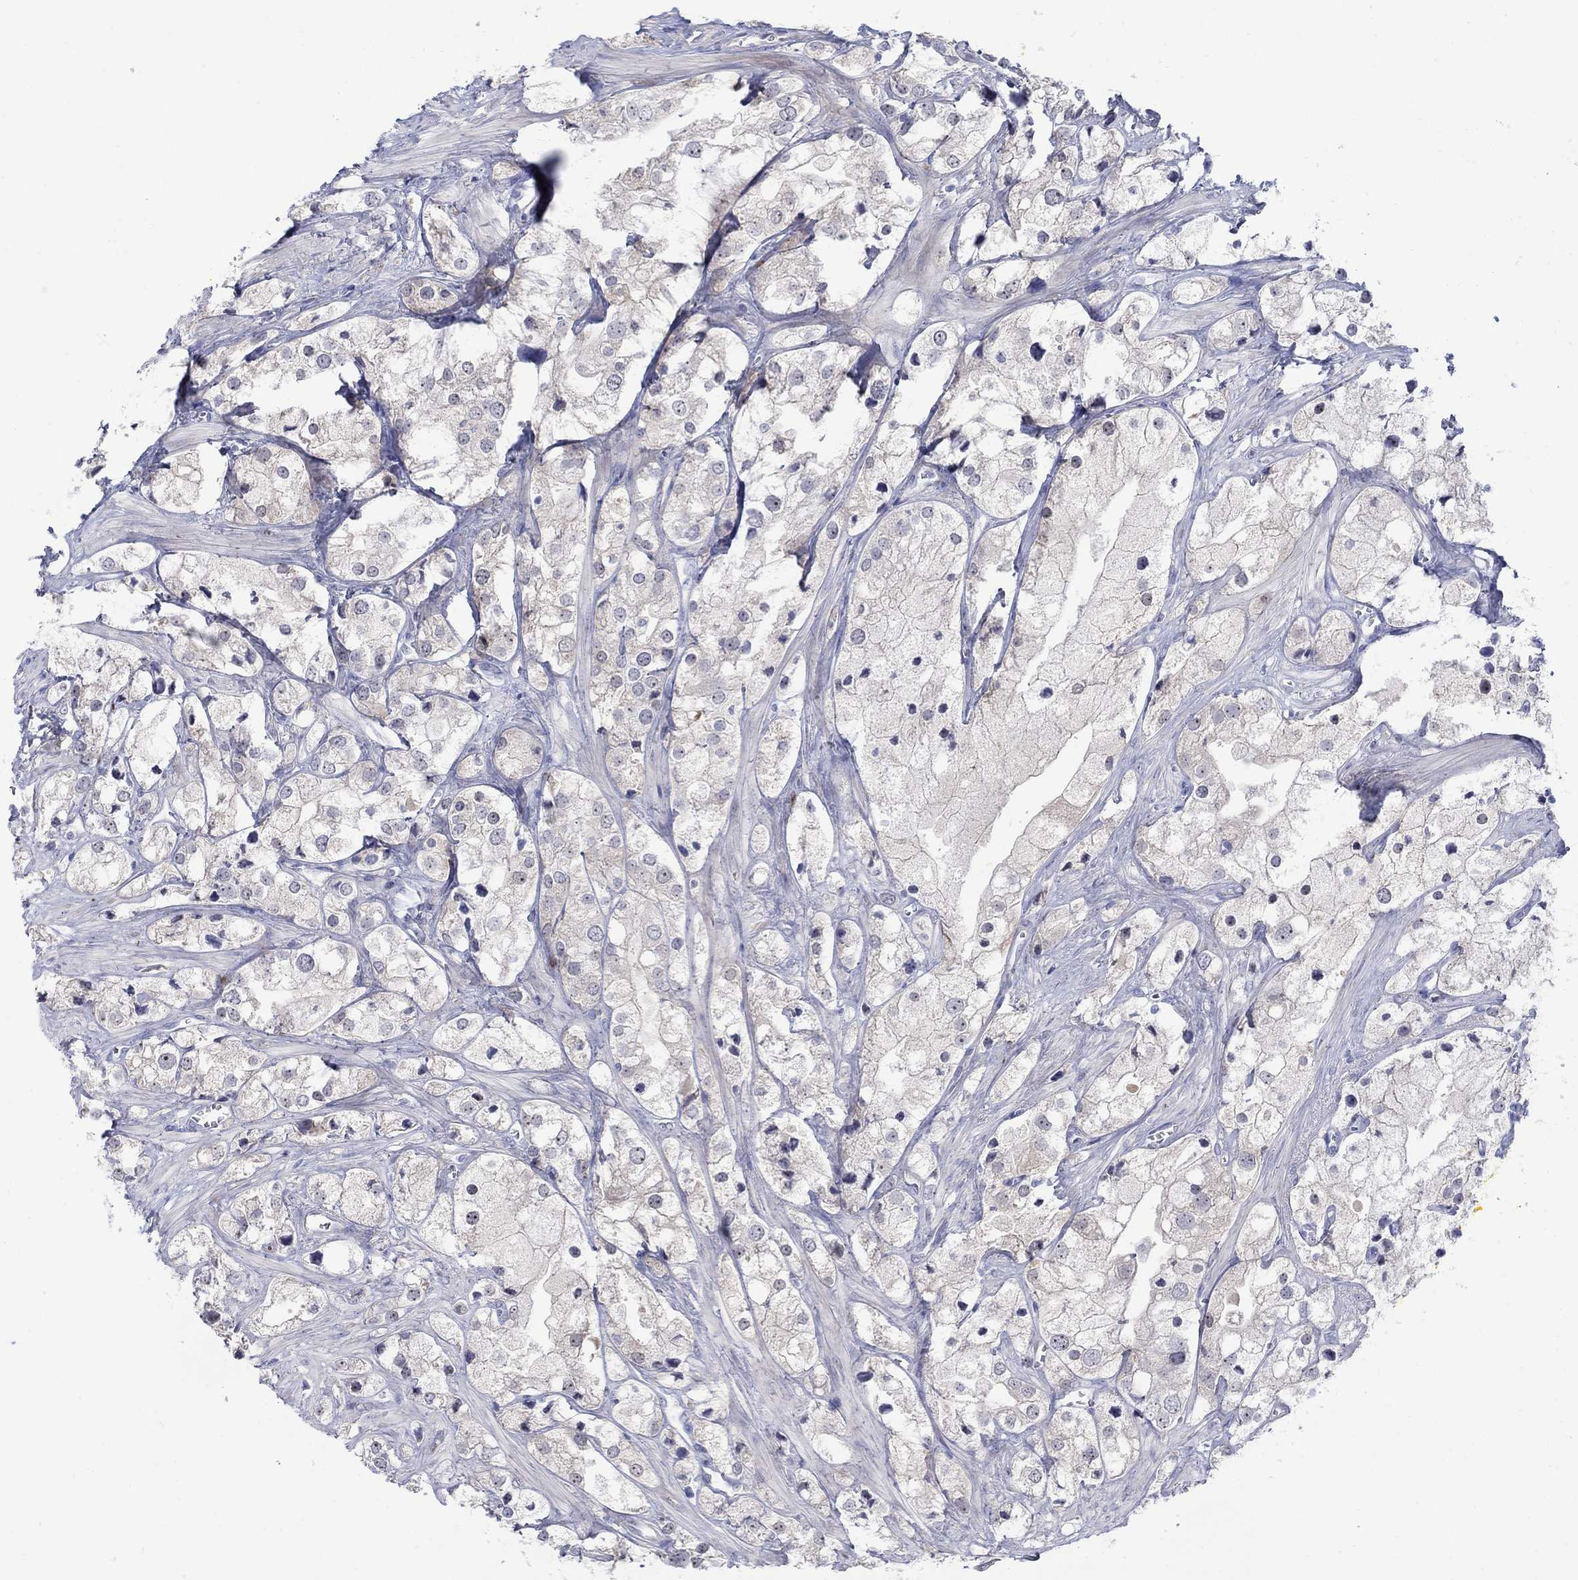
{"staining": {"intensity": "negative", "quantity": "none", "location": "none"}, "tissue": "prostate cancer", "cell_type": "Tumor cells", "image_type": "cancer", "snomed": [{"axis": "morphology", "description": "Adenocarcinoma, NOS"}, {"axis": "topography", "description": "Prostate and seminal vesicle, NOS"}, {"axis": "topography", "description": "Prostate"}], "caption": "Tumor cells are negative for brown protein staining in prostate cancer.", "gene": "REEP2", "patient": {"sex": "male", "age": 79}}